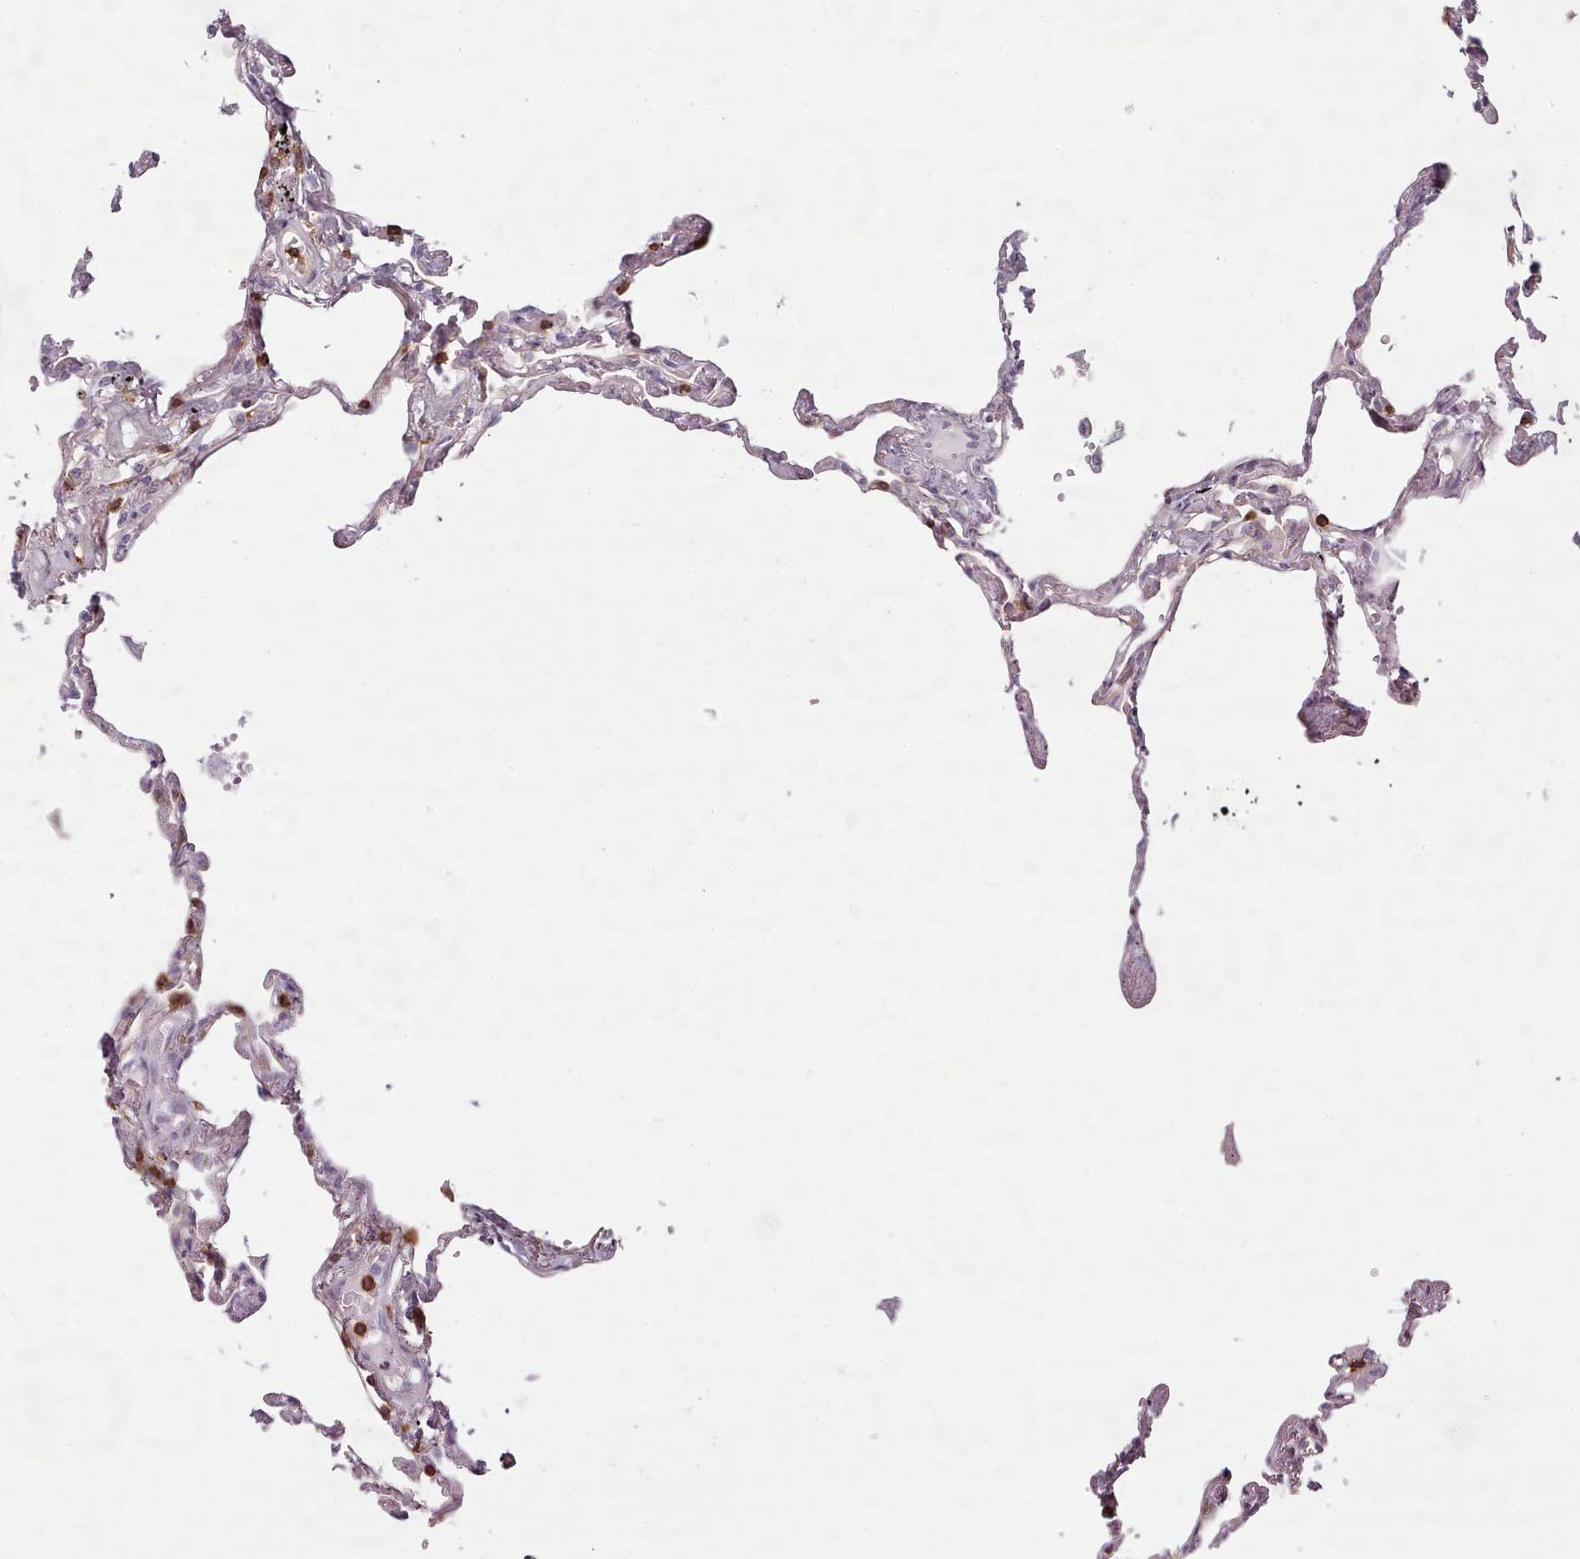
{"staining": {"intensity": "weak", "quantity": "25%-75%", "location": "cytoplasmic/membranous"}, "tissue": "lung", "cell_type": "Alveolar cells", "image_type": "normal", "snomed": [{"axis": "morphology", "description": "Normal tissue, NOS"}, {"axis": "topography", "description": "Lung"}], "caption": "DAB (3,3'-diaminobenzidine) immunohistochemical staining of benign lung displays weak cytoplasmic/membranous protein expression in approximately 25%-75% of alveolar cells.", "gene": "ZNF583", "patient": {"sex": "female", "age": 67}}